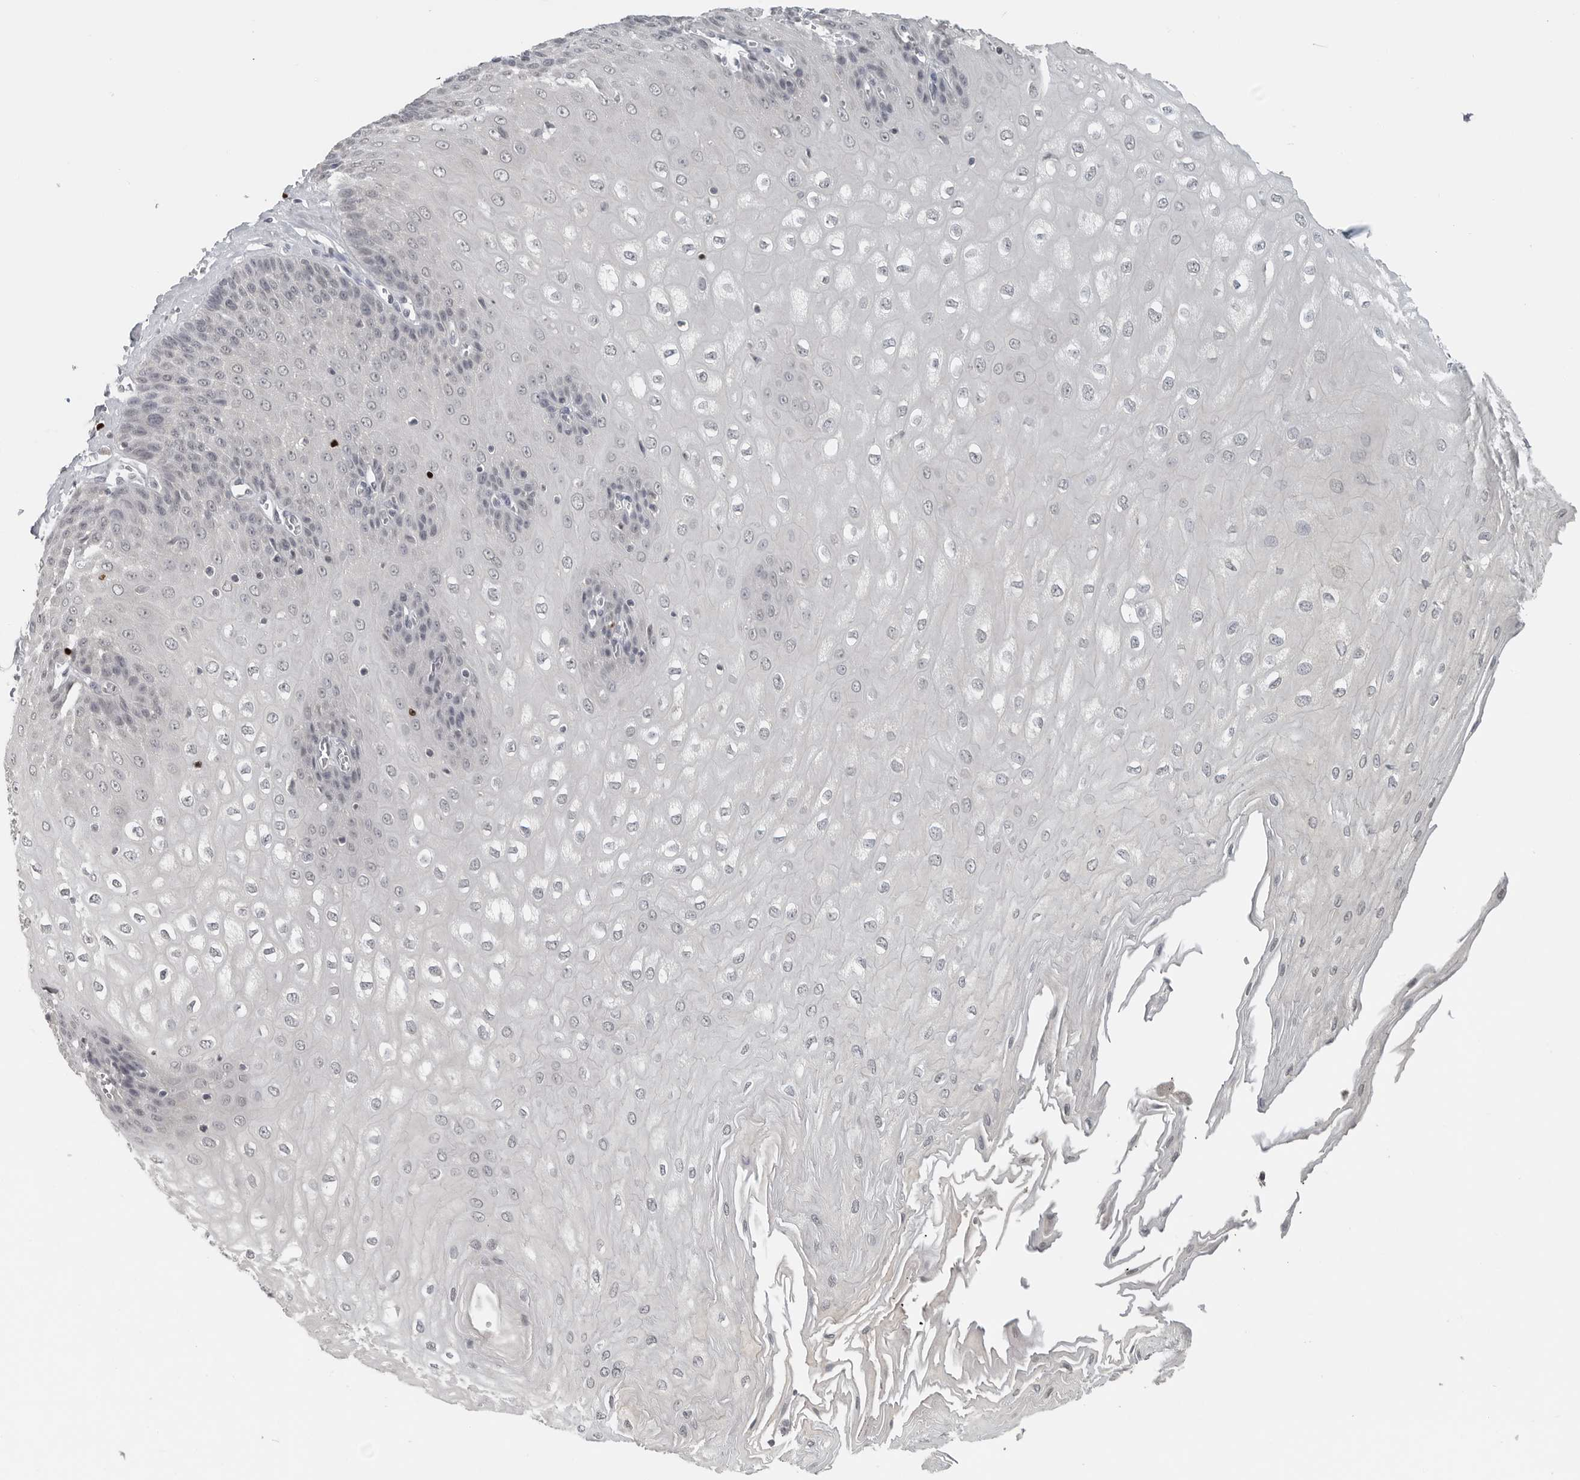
{"staining": {"intensity": "negative", "quantity": "none", "location": "none"}, "tissue": "esophagus", "cell_type": "Squamous epithelial cells", "image_type": "normal", "snomed": [{"axis": "morphology", "description": "Normal tissue, NOS"}, {"axis": "topography", "description": "Esophagus"}], "caption": "The IHC image has no significant positivity in squamous epithelial cells of esophagus.", "gene": "FOXP3", "patient": {"sex": "male", "age": 60}}